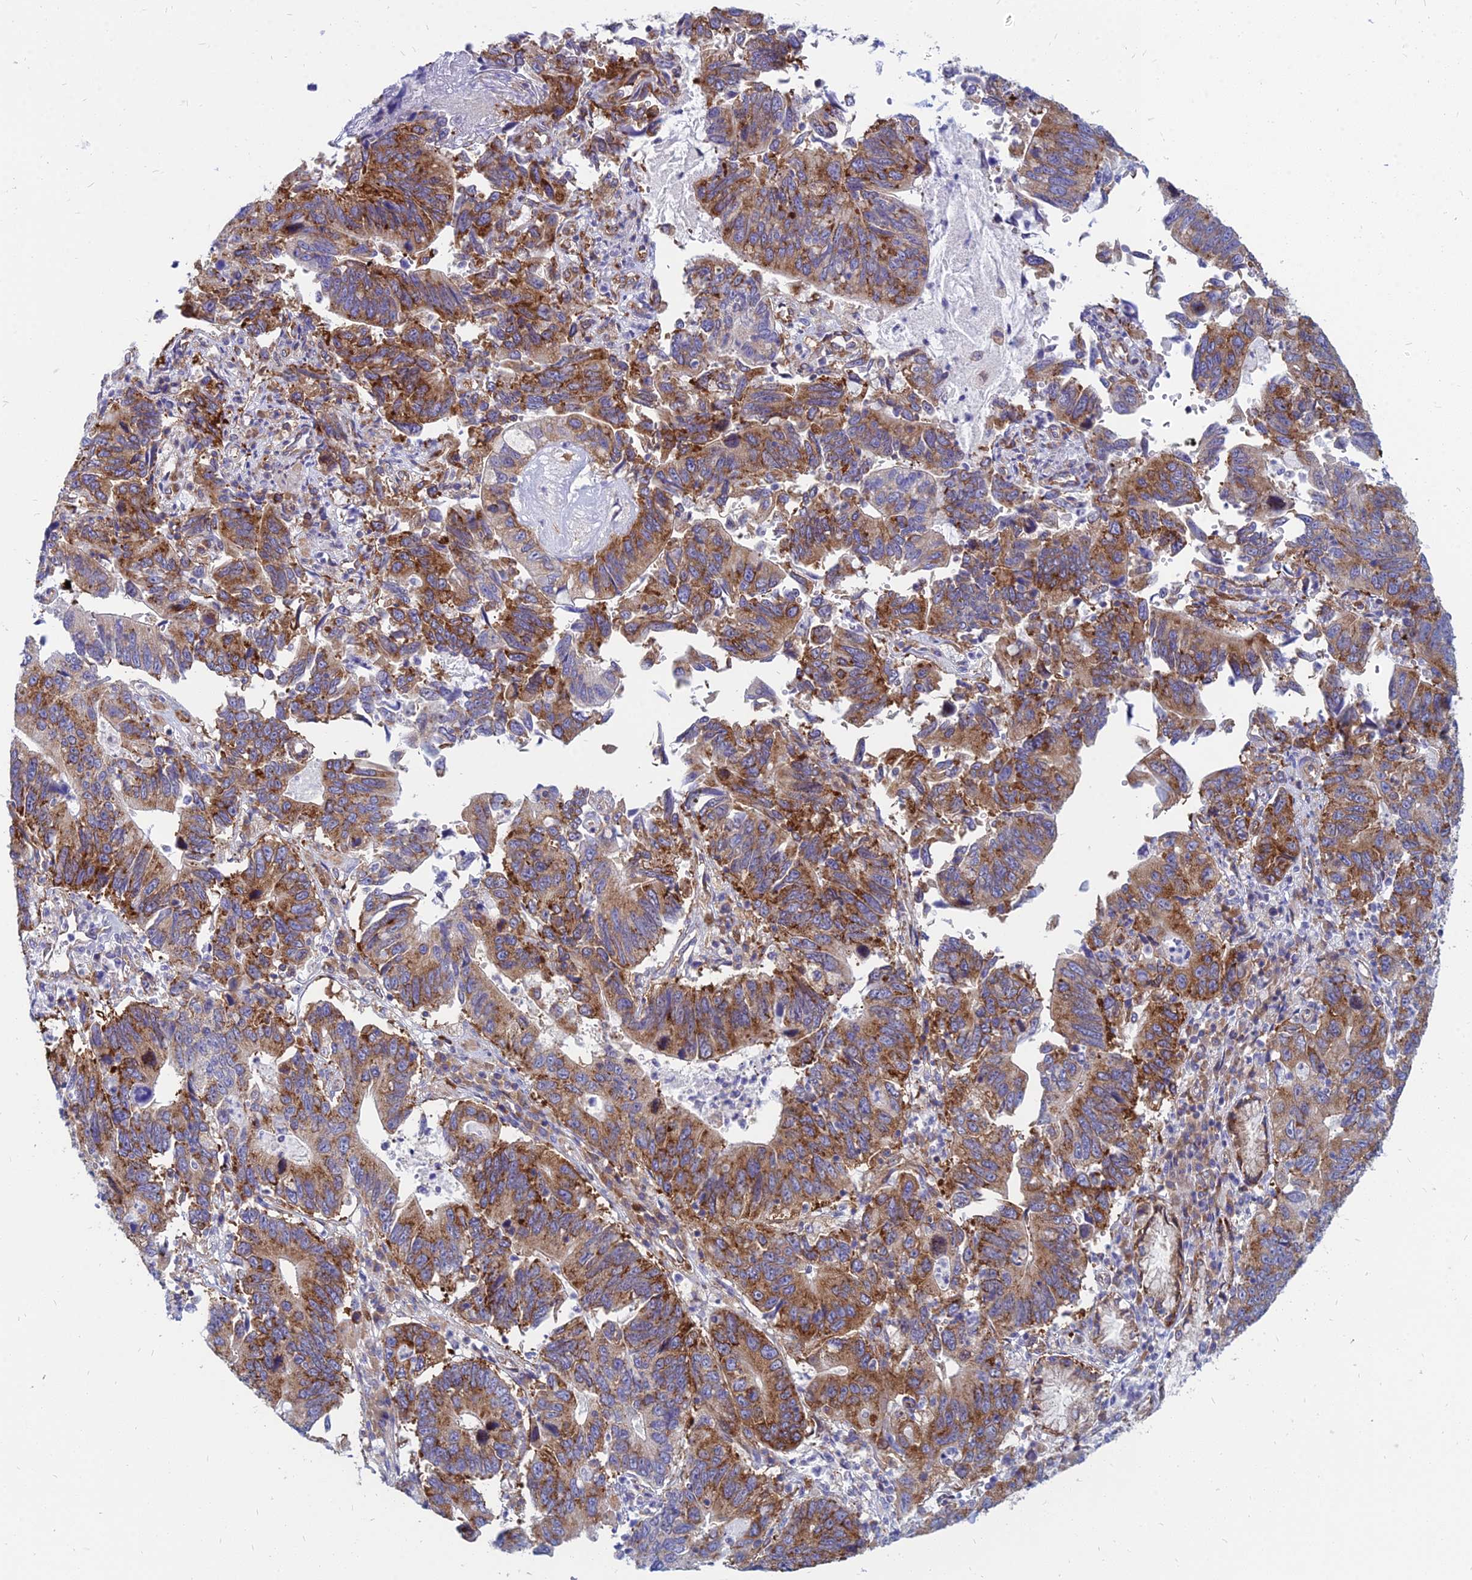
{"staining": {"intensity": "strong", "quantity": ">75%", "location": "cytoplasmic/membranous"}, "tissue": "stomach cancer", "cell_type": "Tumor cells", "image_type": "cancer", "snomed": [{"axis": "morphology", "description": "Adenocarcinoma, NOS"}, {"axis": "topography", "description": "Stomach"}], "caption": "Immunohistochemical staining of human stomach adenocarcinoma shows high levels of strong cytoplasmic/membranous expression in approximately >75% of tumor cells.", "gene": "TXLNA", "patient": {"sex": "male", "age": 59}}